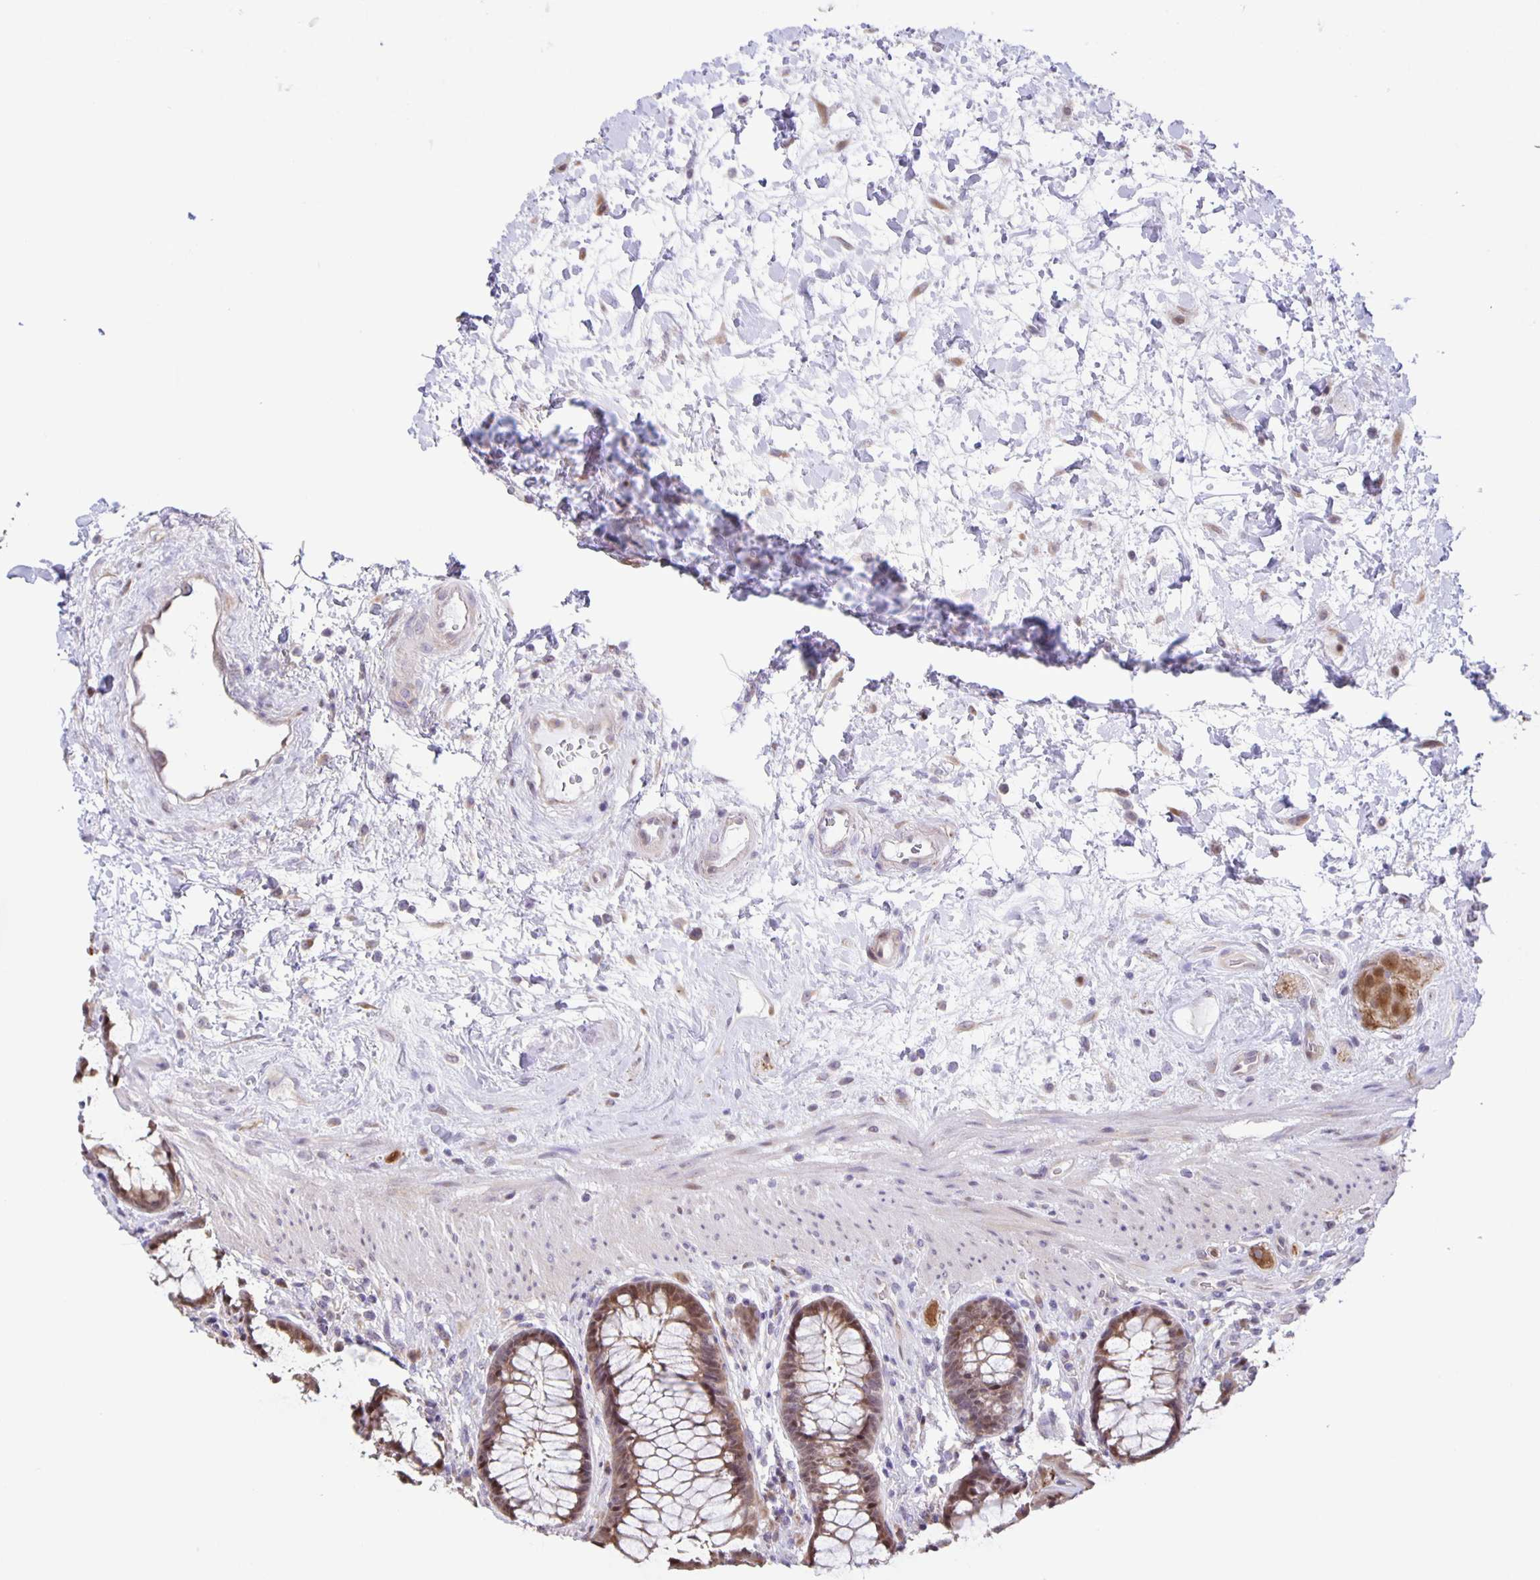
{"staining": {"intensity": "moderate", "quantity": ">75%", "location": "cytoplasmic/membranous,nuclear"}, "tissue": "rectum", "cell_type": "Glandular cells", "image_type": "normal", "snomed": [{"axis": "morphology", "description": "Normal tissue, NOS"}, {"axis": "topography", "description": "Rectum"}], "caption": "Immunohistochemical staining of normal human rectum shows medium levels of moderate cytoplasmic/membranous,nuclear positivity in about >75% of glandular cells. (brown staining indicates protein expression, while blue staining denotes nuclei).", "gene": "MAPK12", "patient": {"sex": "male", "age": 72}}